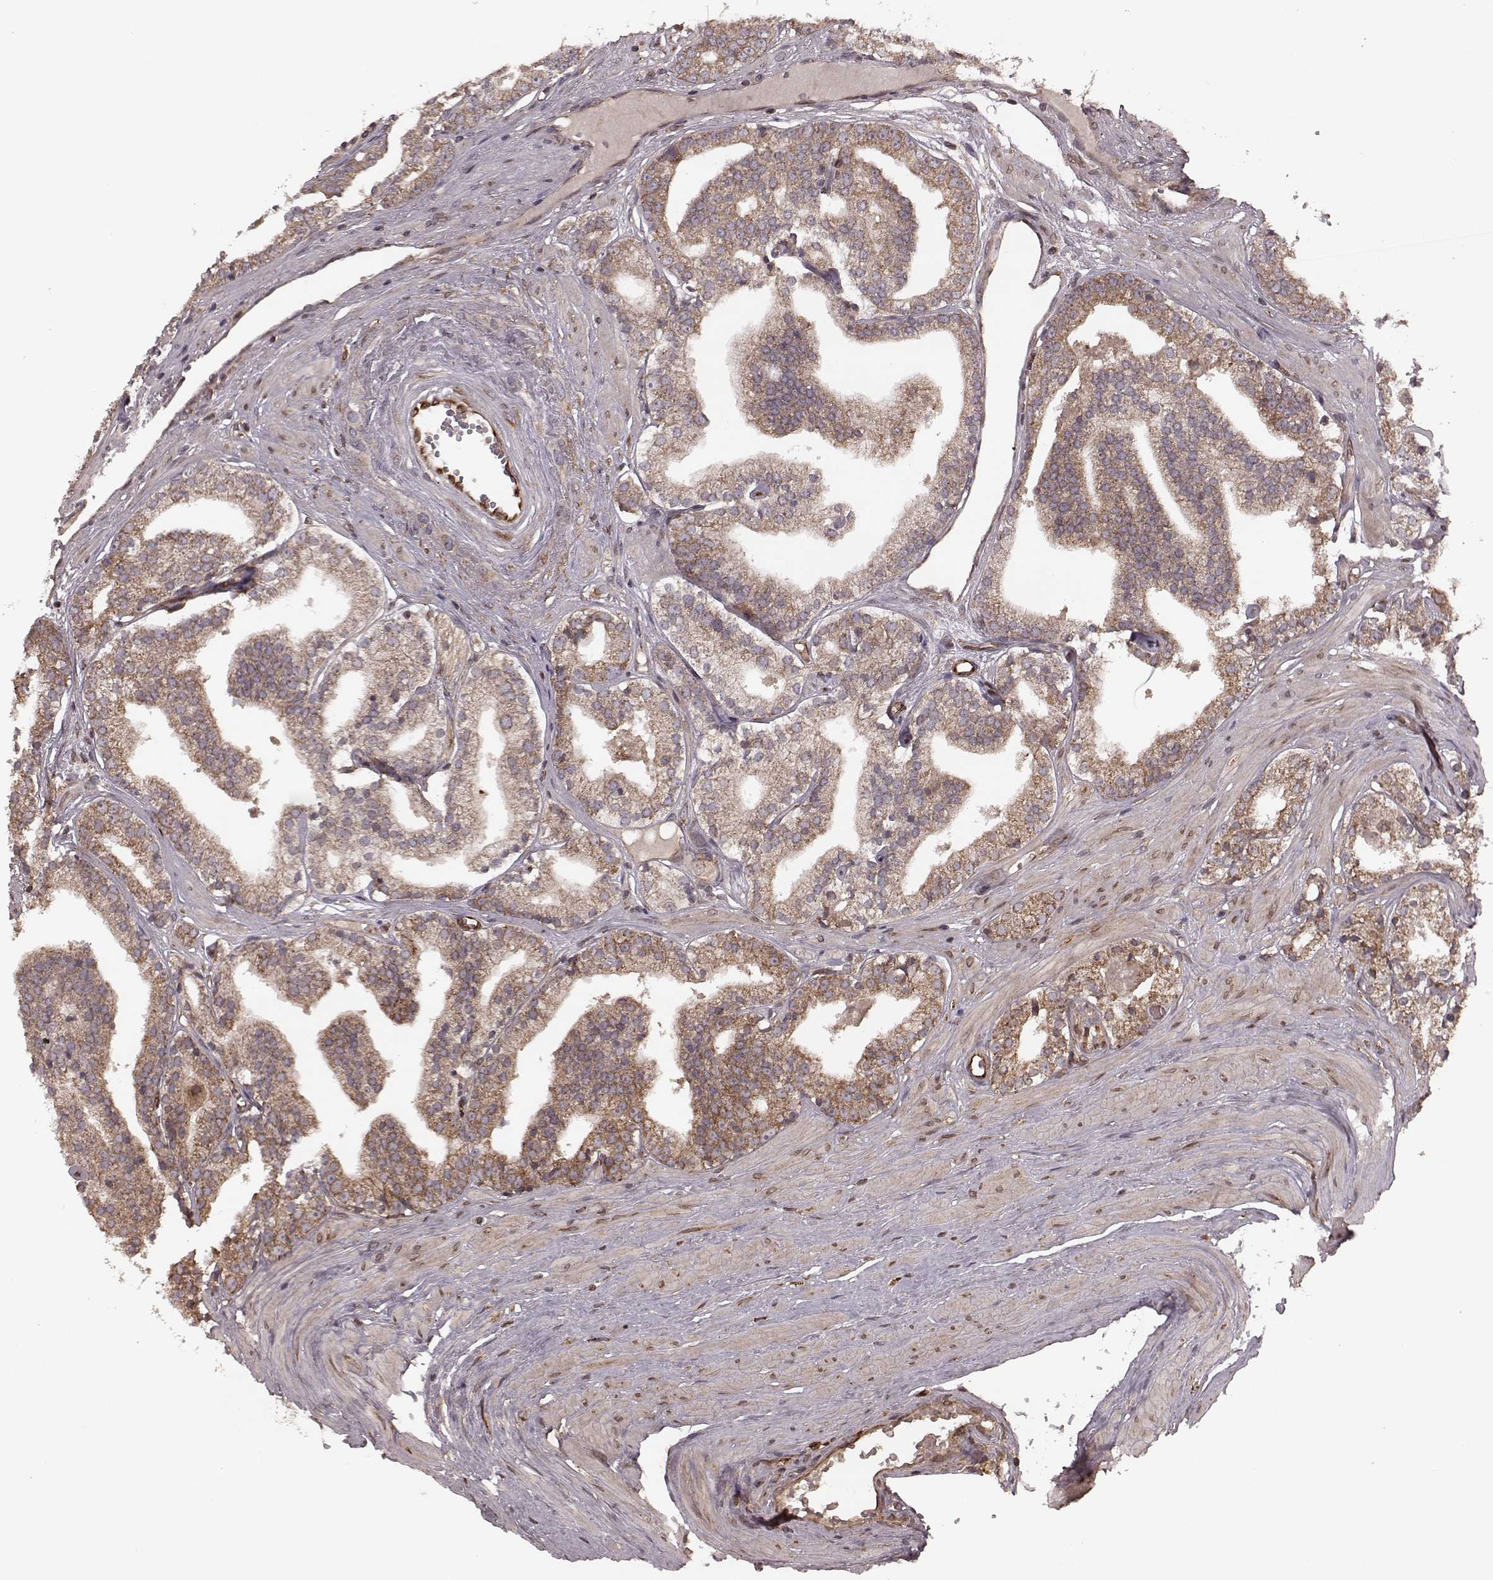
{"staining": {"intensity": "moderate", "quantity": ">75%", "location": "cytoplasmic/membranous"}, "tissue": "prostate cancer", "cell_type": "Tumor cells", "image_type": "cancer", "snomed": [{"axis": "morphology", "description": "Adenocarcinoma, Low grade"}, {"axis": "topography", "description": "Prostate"}], "caption": "Immunohistochemistry (IHC) staining of prostate cancer, which displays medium levels of moderate cytoplasmic/membranous expression in about >75% of tumor cells indicating moderate cytoplasmic/membranous protein expression. The staining was performed using DAB (brown) for protein detection and nuclei were counterstained in hematoxylin (blue).", "gene": "AGPAT1", "patient": {"sex": "male", "age": 60}}